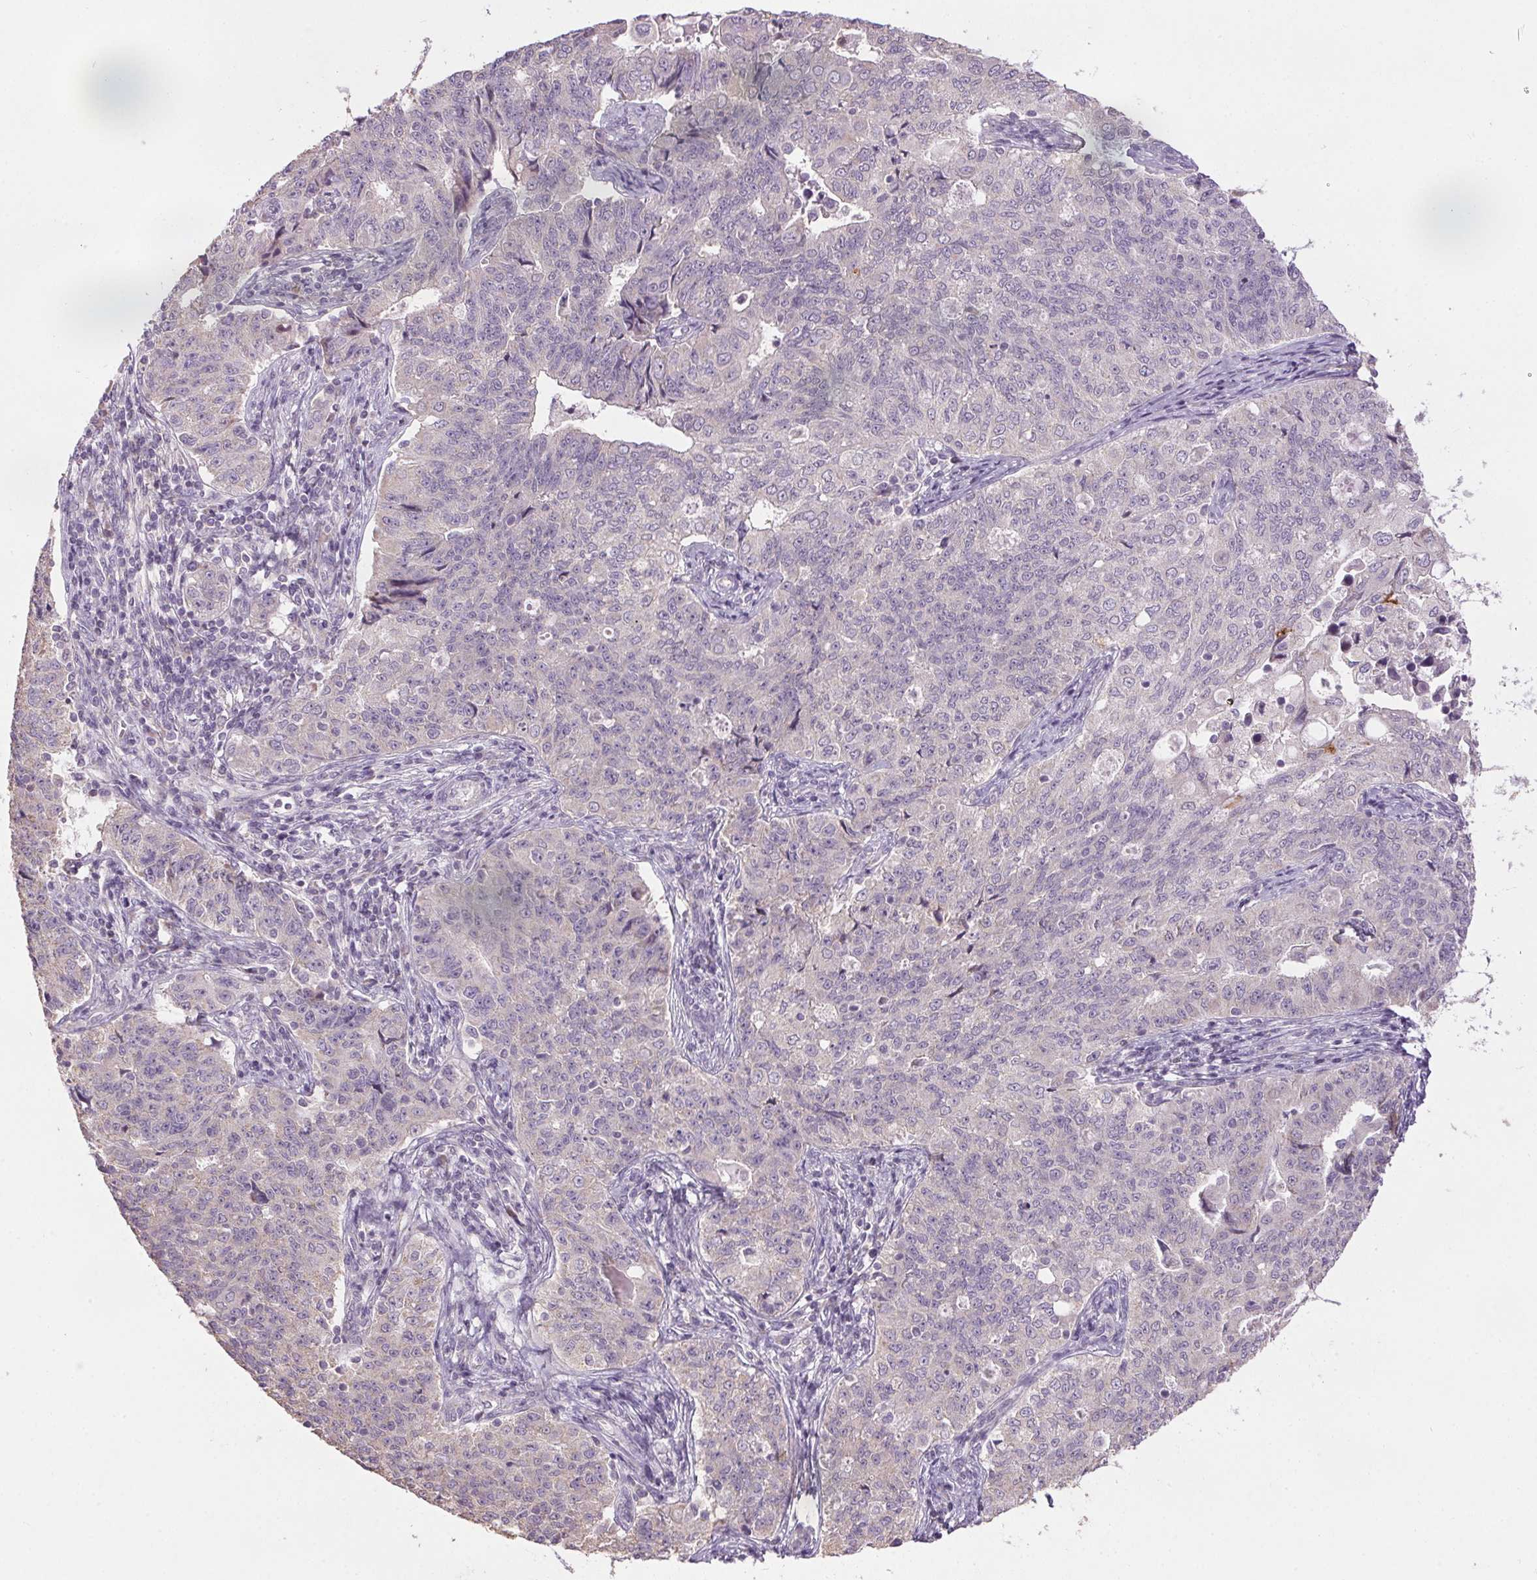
{"staining": {"intensity": "negative", "quantity": "none", "location": "none"}, "tissue": "endometrial cancer", "cell_type": "Tumor cells", "image_type": "cancer", "snomed": [{"axis": "morphology", "description": "Adenocarcinoma, NOS"}, {"axis": "topography", "description": "Endometrium"}], "caption": "IHC histopathology image of neoplastic tissue: endometrial cancer stained with DAB (3,3'-diaminobenzidine) displays no significant protein staining in tumor cells.", "gene": "SPACA9", "patient": {"sex": "female", "age": 43}}